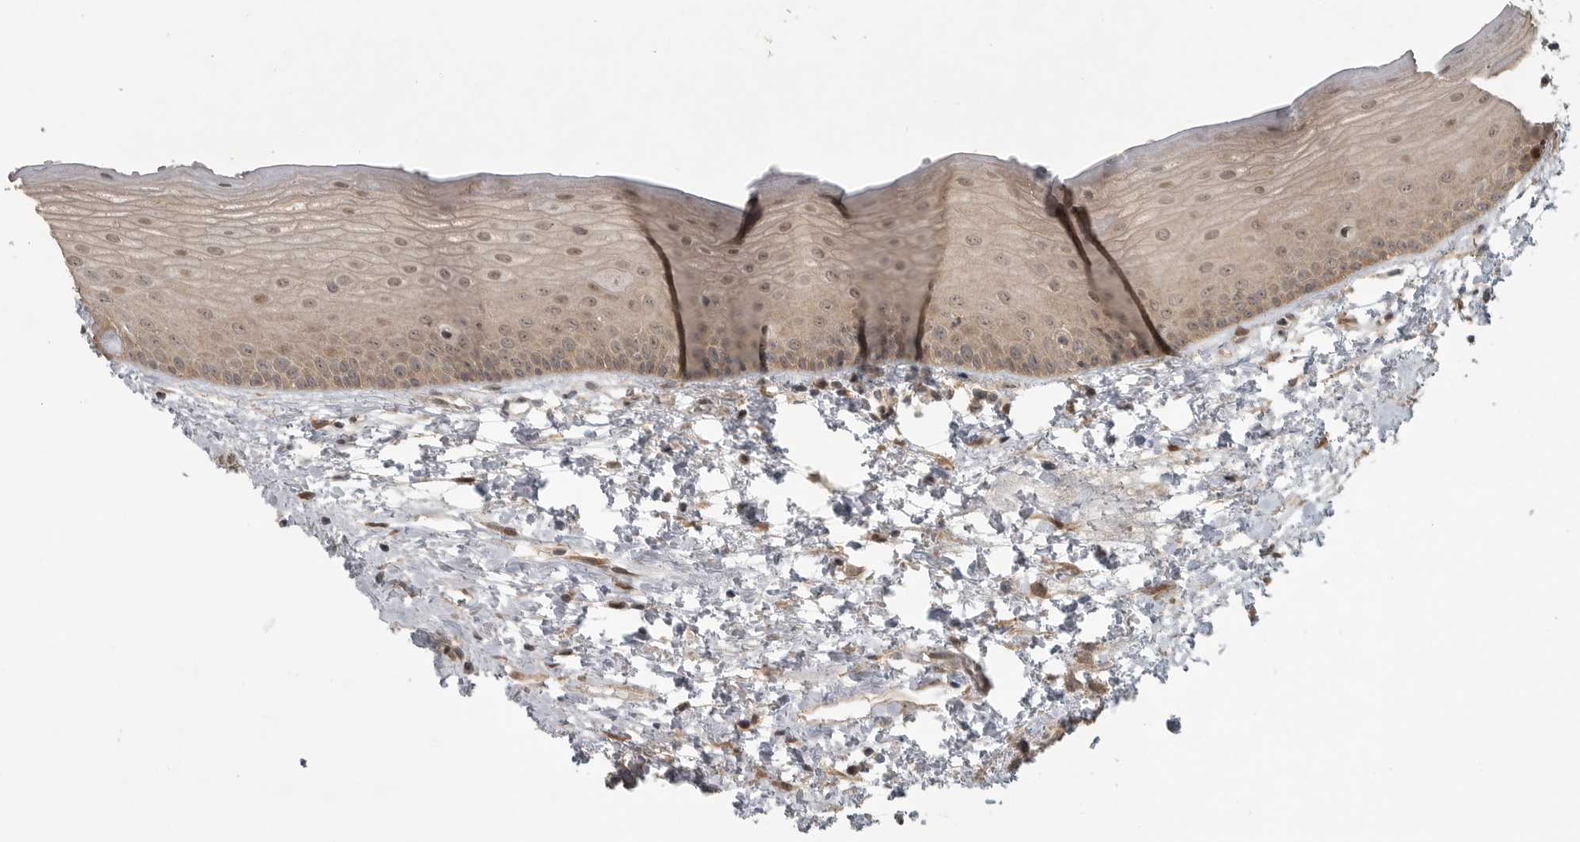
{"staining": {"intensity": "weak", "quantity": ">75%", "location": "cytoplasmic/membranous"}, "tissue": "oral mucosa", "cell_type": "Squamous epithelial cells", "image_type": "normal", "snomed": [{"axis": "morphology", "description": "Normal tissue, NOS"}, {"axis": "topography", "description": "Oral tissue"}], "caption": "Approximately >75% of squamous epithelial cells in unremarkable oral mucosa demonstrate weak cytoplasmic/membranous protein staining as visualized by brown immunohistochemical staining.", "gene": "LLGL1", "patient": {"sex": "female", "age": 76}}